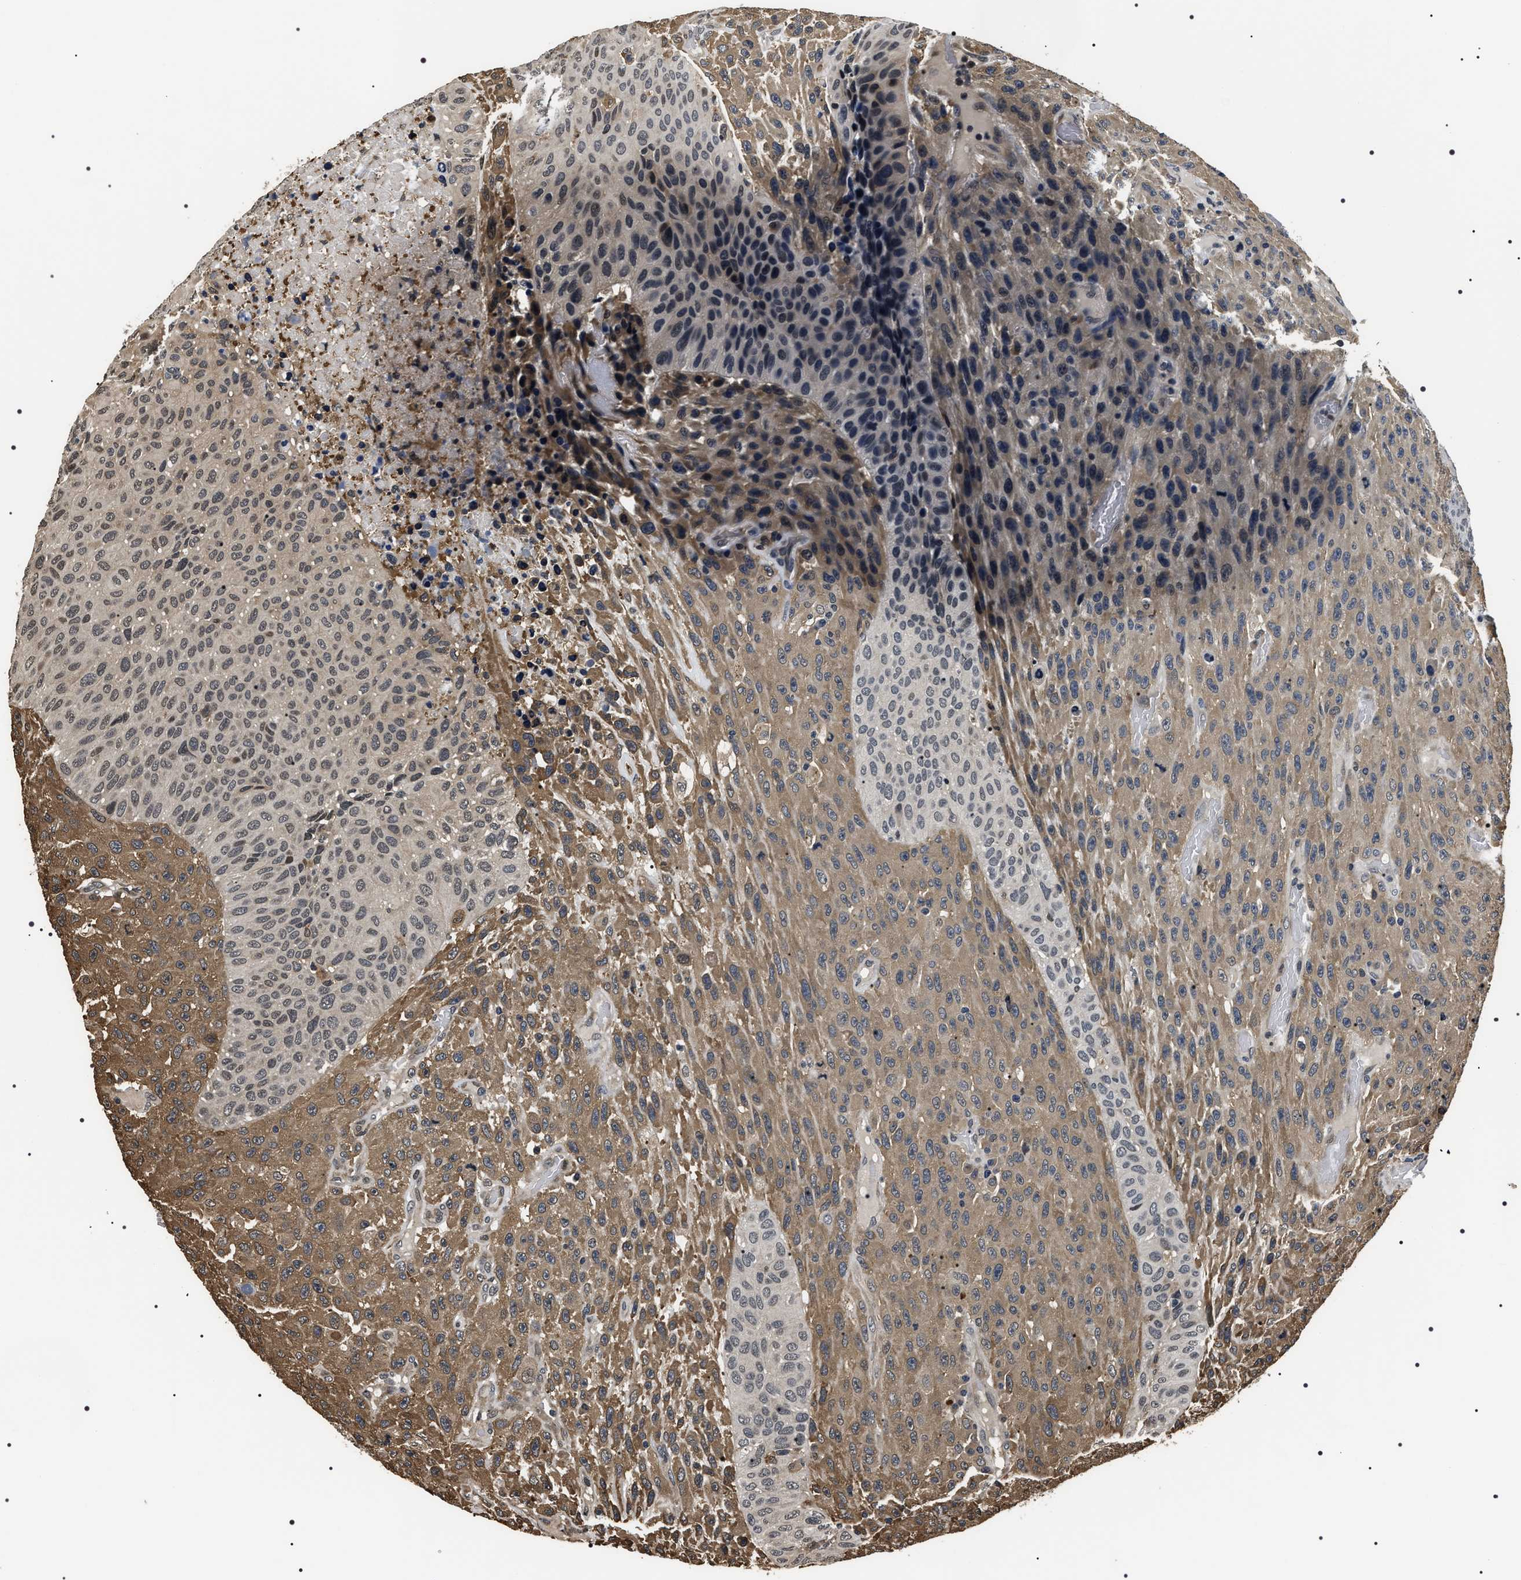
{"staining": {"intensity": "moderate", "quantity": "25%-75%", "location": "cytoplasmic/membranous,nuclear"}, "tissue": "urothelial cancer", "cell_type": "Tumor cells", "image_type": "cancer", "snomed": [{"axis": "morphology", "description": "Urothelial carcinoma, High grade"}, {"axis": "topography", "description": "Urinary bladder"}], "caption": "High-grade urothelial carcinoma stained for a protein shows moderate cytoplasmic/membranous and nuclear positivity in tumor cells.", "gene": "ARHGAP22", "patient": {"sex": "male", "age": 66}}